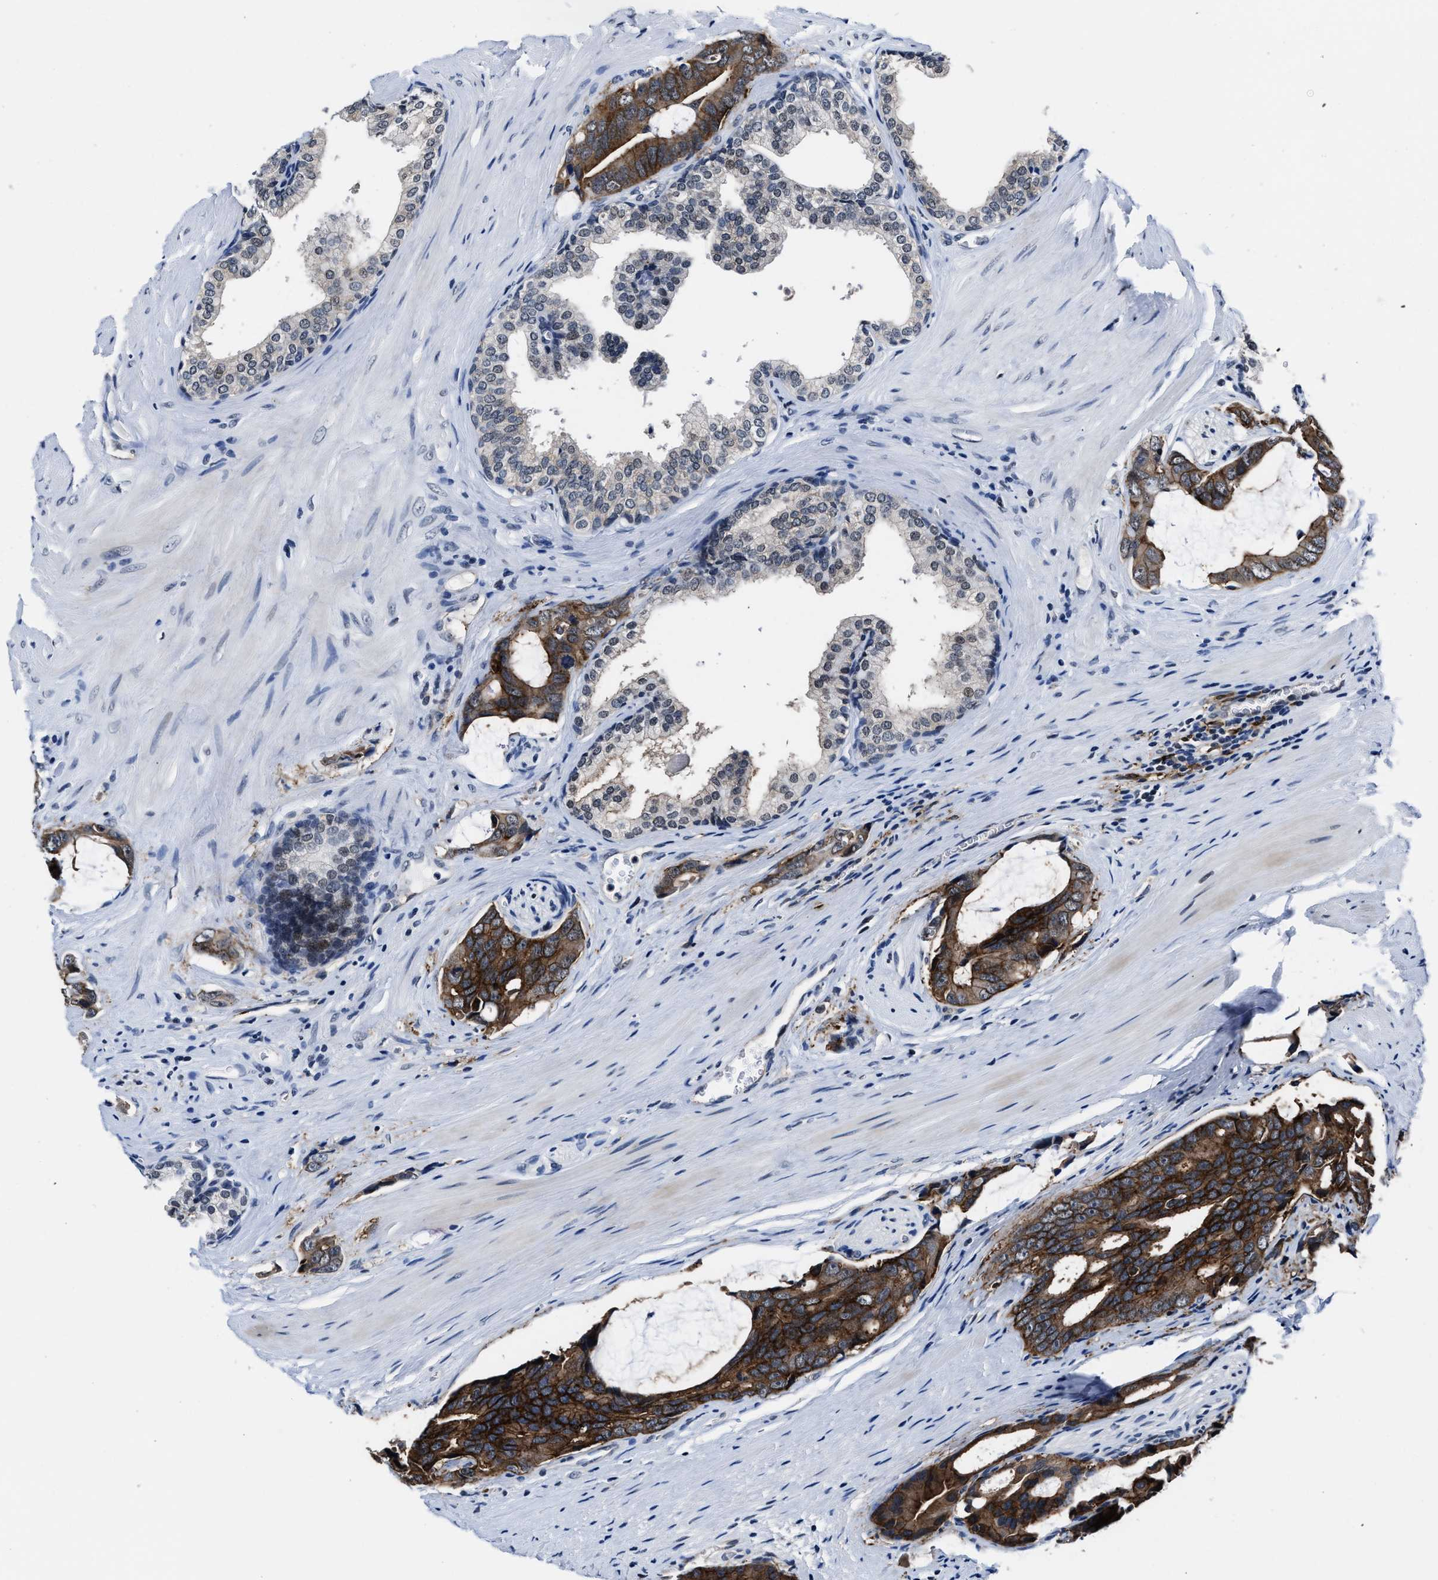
{"staining": {"intensity": "strong", "quantity": ">75%", "location": "cytoplasmic/membranous"}, "tissue": "prostate cancer", "cell_type": "Tumor cells", "image_type": "cancer", "snomed": [{"axis": "morphology", "description": "Adenocarcinoma, Medium grade"}, {"axis": "topography", "description": "Prostate"}], "caption": "High-power microscopy captured an immunohistochemistry micrograph of medium-grade adenocarcinoma (prostate), revealing strong cytoplasmic/membranous positivity in approximately >75% of tumor cells.", "gene": "MARCKSL1", "patient": {"sex": "male", "age": 53}}